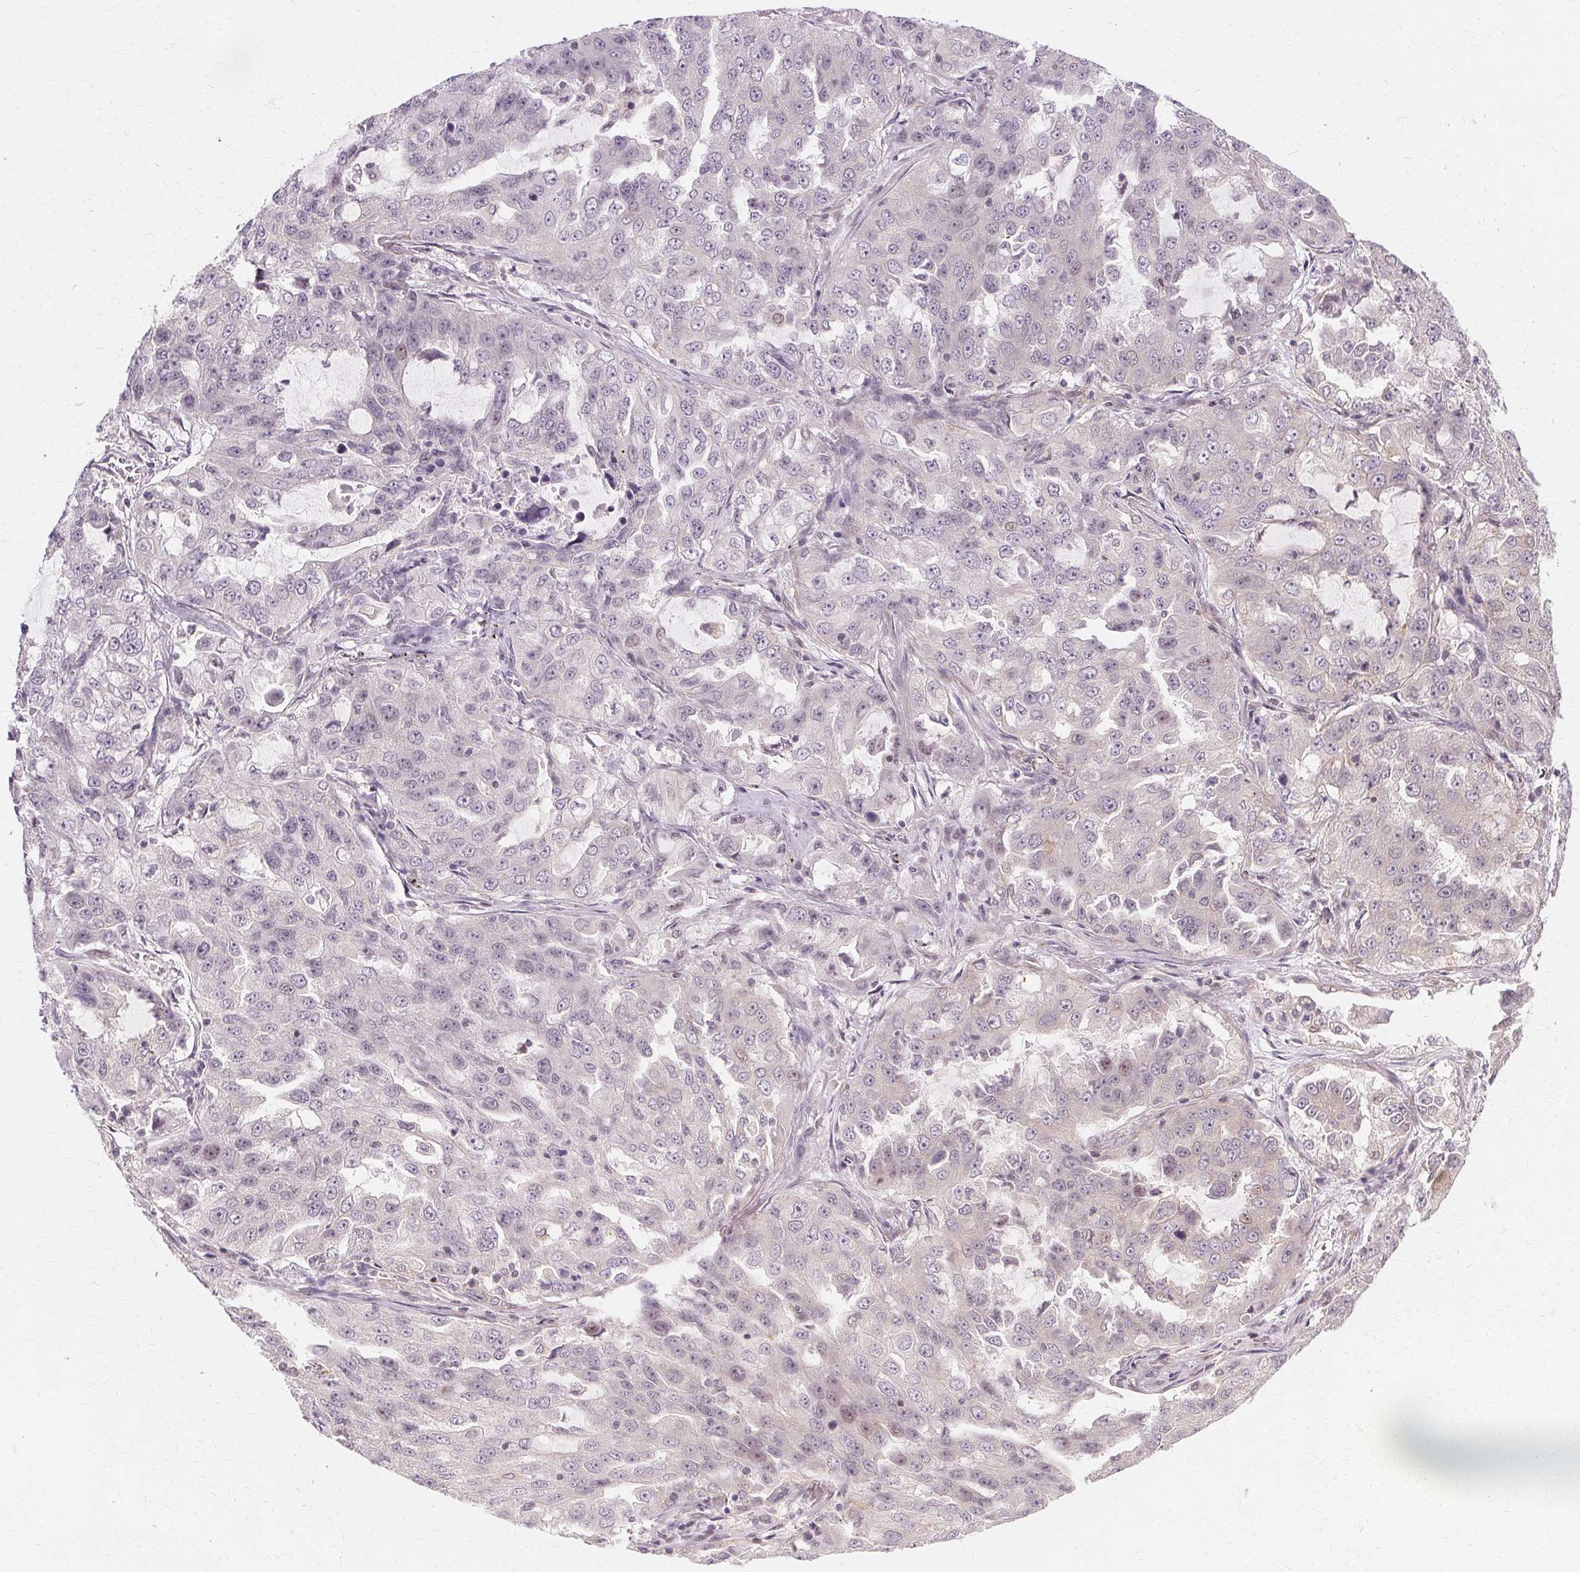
{"staining": {"intensity": "negative", "quantity": "none", "location": "none"}, "tissue": "lung cancer", "cell_type": "Tumor cells", "image_type": "cancer", "snomed": [{"axis": "morphology", "description": "Adenocarcinoma, NOS"}, {"axis": "topography", "description": "Lung"}], "caption": "A histopathology image of human lung cancer (adenocarcinoma) is negative for staining in tumor cells.", "gene": "USP8", "patient": {"sex": "female", "age": 61}}